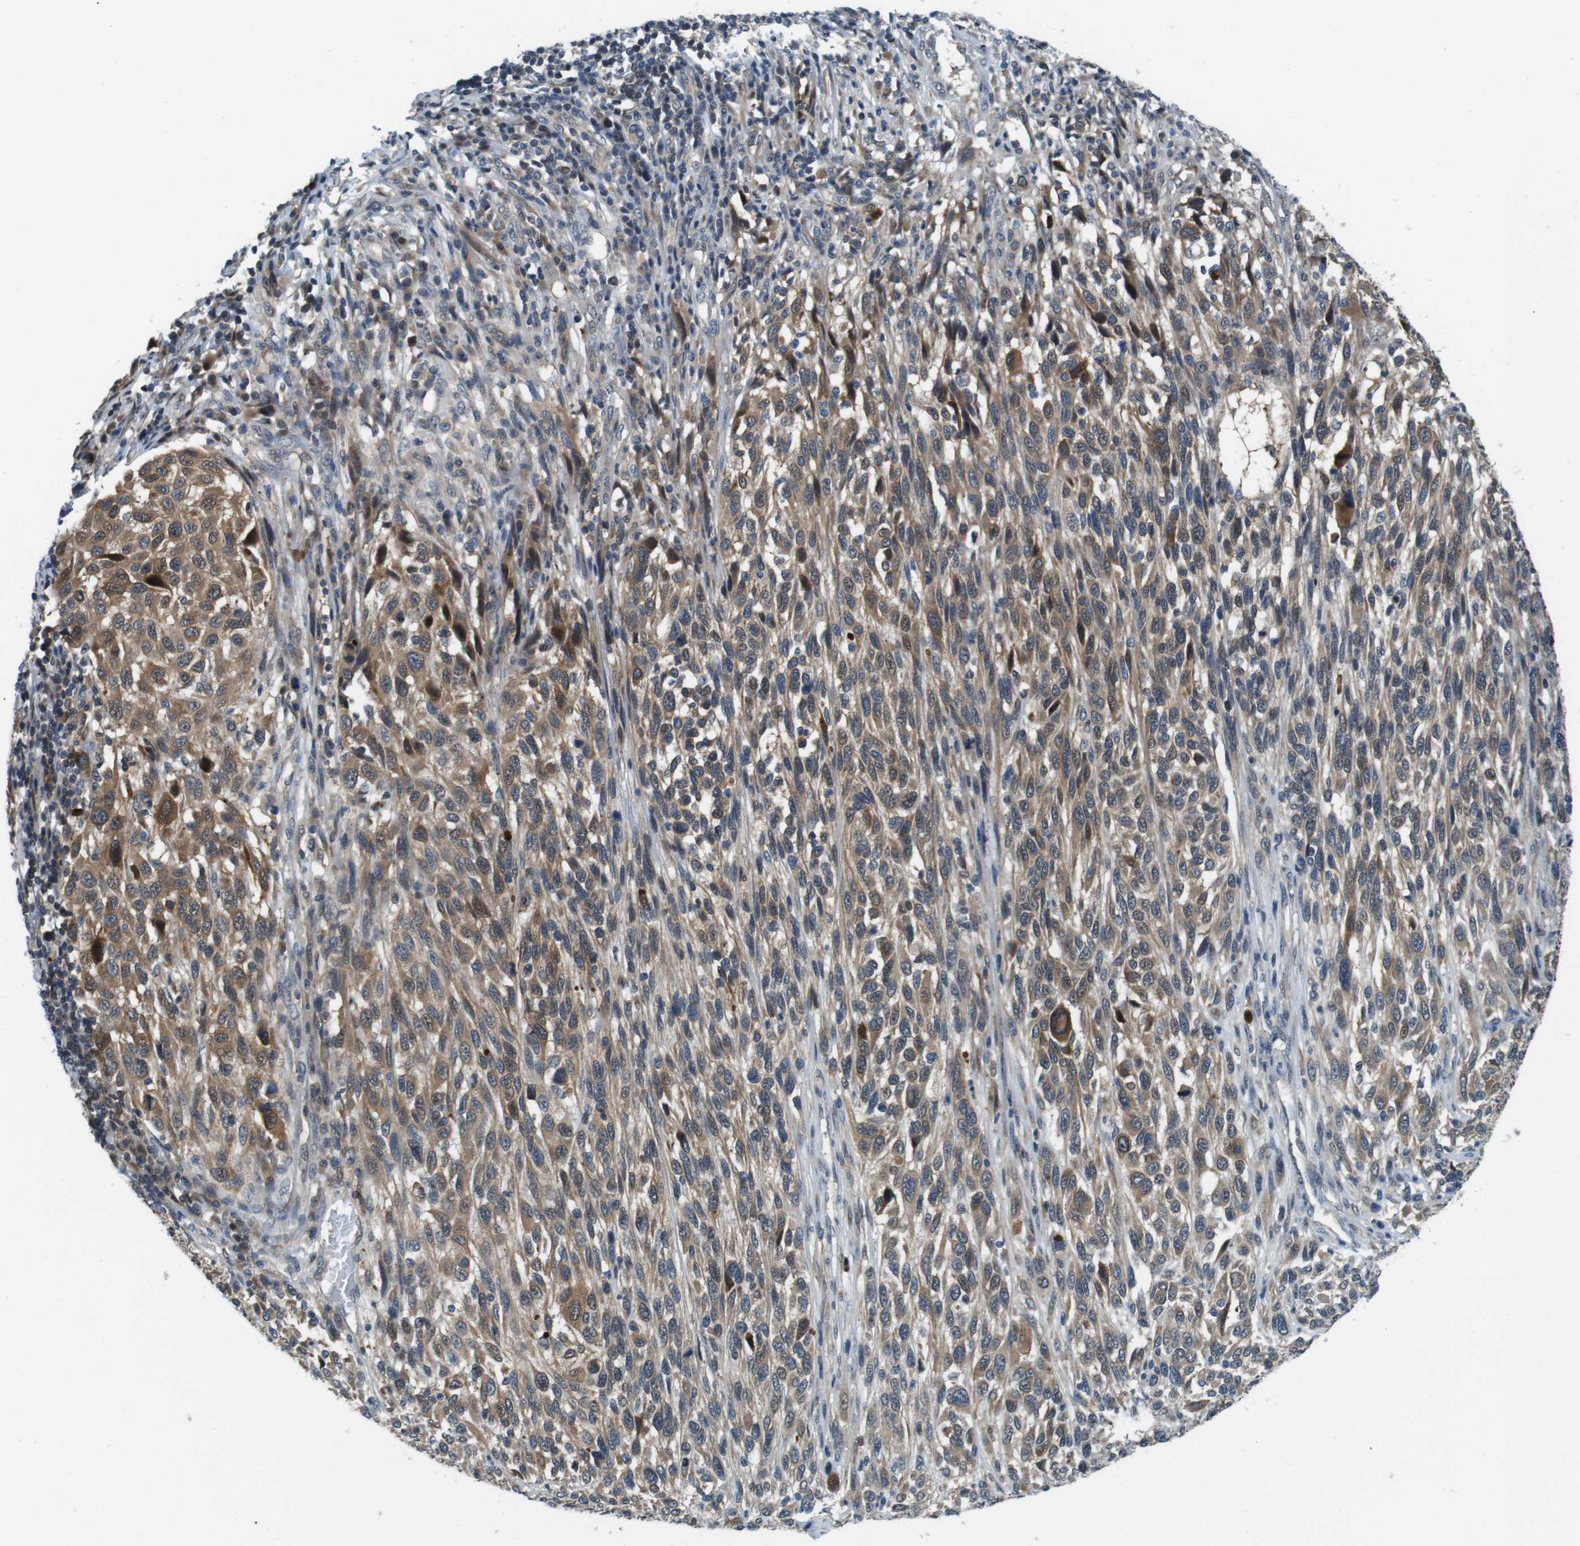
{"staining": {"intensity": "moderate", "quantity": ">75%", "location": "cytoplasmic/membranous"}, "tissue": "melanoma", "cell_type": "Tumor cells", "image_type": "cancer", "snomed": [{"axis": "morphology", "description": "Malignant melanoma, Metastatic site"}, {"axis": "topography", "description": "Lymph node"}], "caption": "Malignant melanoma (metastatic site) tissue exhibits moderate cytoplasmic/membranous positivity in approximately >75% of tumor cells, visualized by immunohistochemistry.", "gene": "LRP5", "patient": {"sex": "male", "age": 61}}